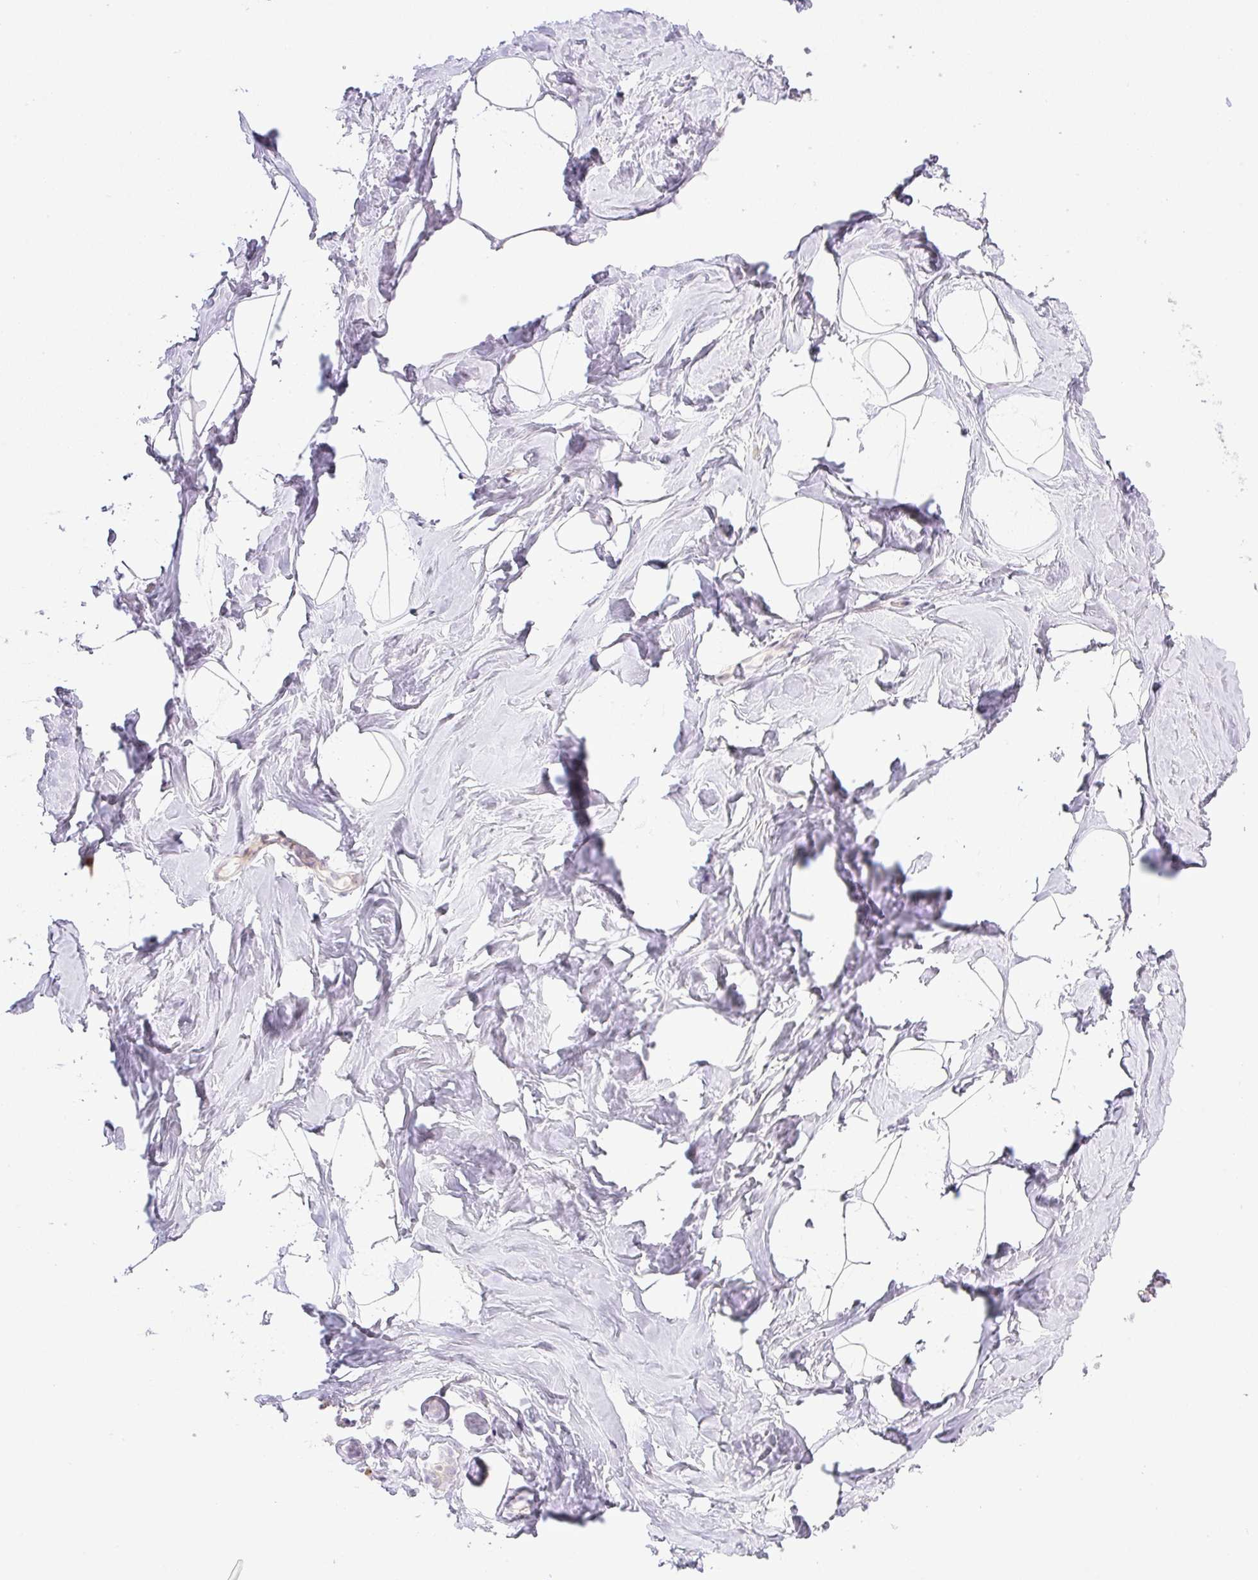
{"staining": {"intensity": "negative", "quantity": "none", "location": "none"}, "tissue": "breast", "cell_type": "Adipocytes", "image_type": "normal", "snomed": [{"axis": "morphology", "description": "Normal tissue, NOS"}, {"axis": "topography", "description": "Breast"}], "caption": "An IHC micrograph of unremarkable breast is shown. There is no staining in adipocytes of breast.", "gene": "AAR2", "patient": {"sex": "female", "age": 32}}